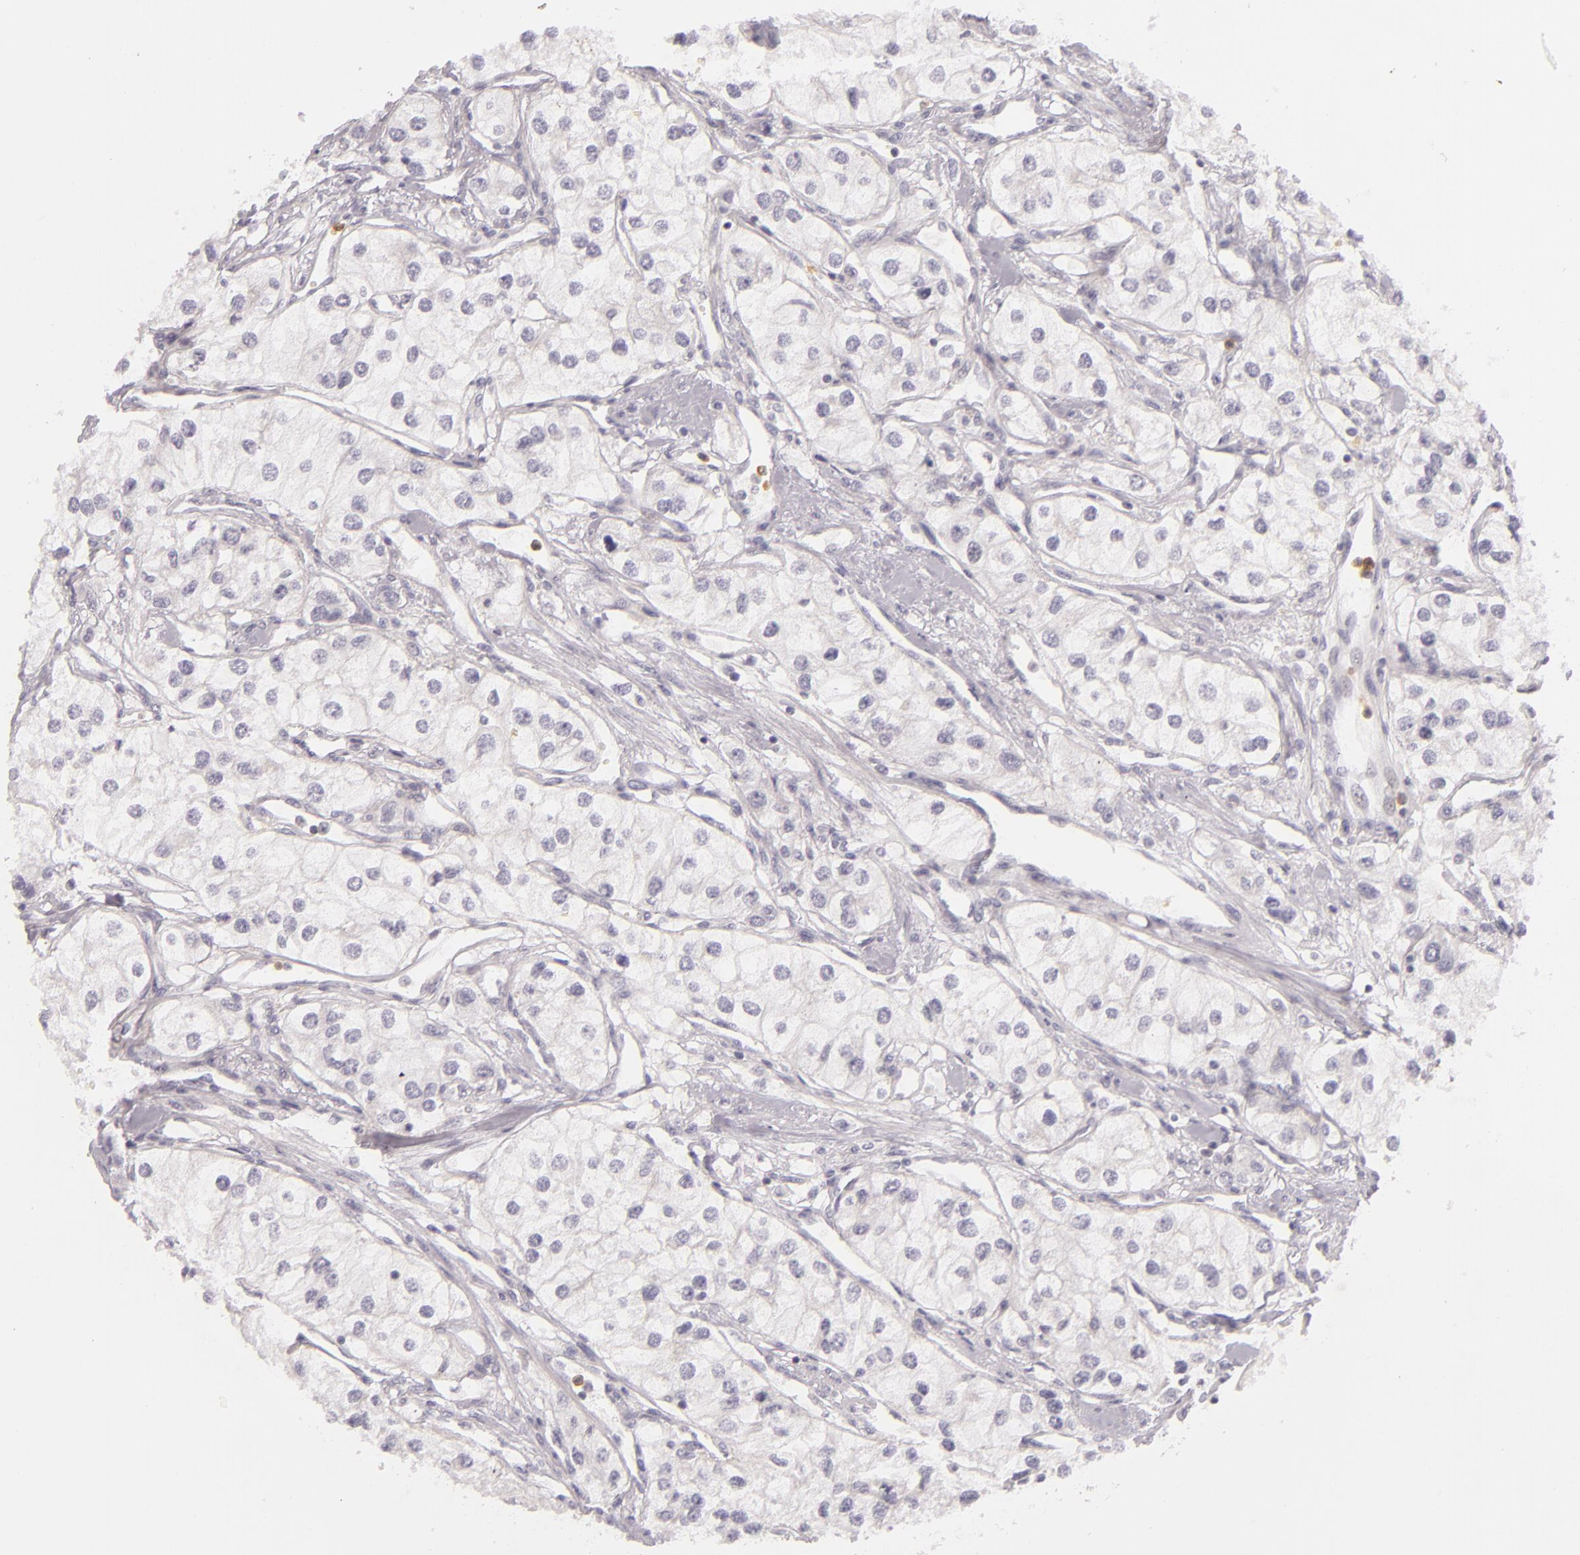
{"staining": {"intensity": "negative", "quantity": "none", "location": "none"}, "tissue": "renal cancer", "cell_type": "Tumor cells", "image_type": "cancer", "snomed": [{"axis": "morphology", "description": "Adenocarcinoma, NOS"}, {"axis": "topography", "description": "Kidney"}], "caption": "A micrograph of human renal cancer is negative for staining in tumor cells.", "gene": "FAM181A", "patient": {"sex": "male", "age": 57}}